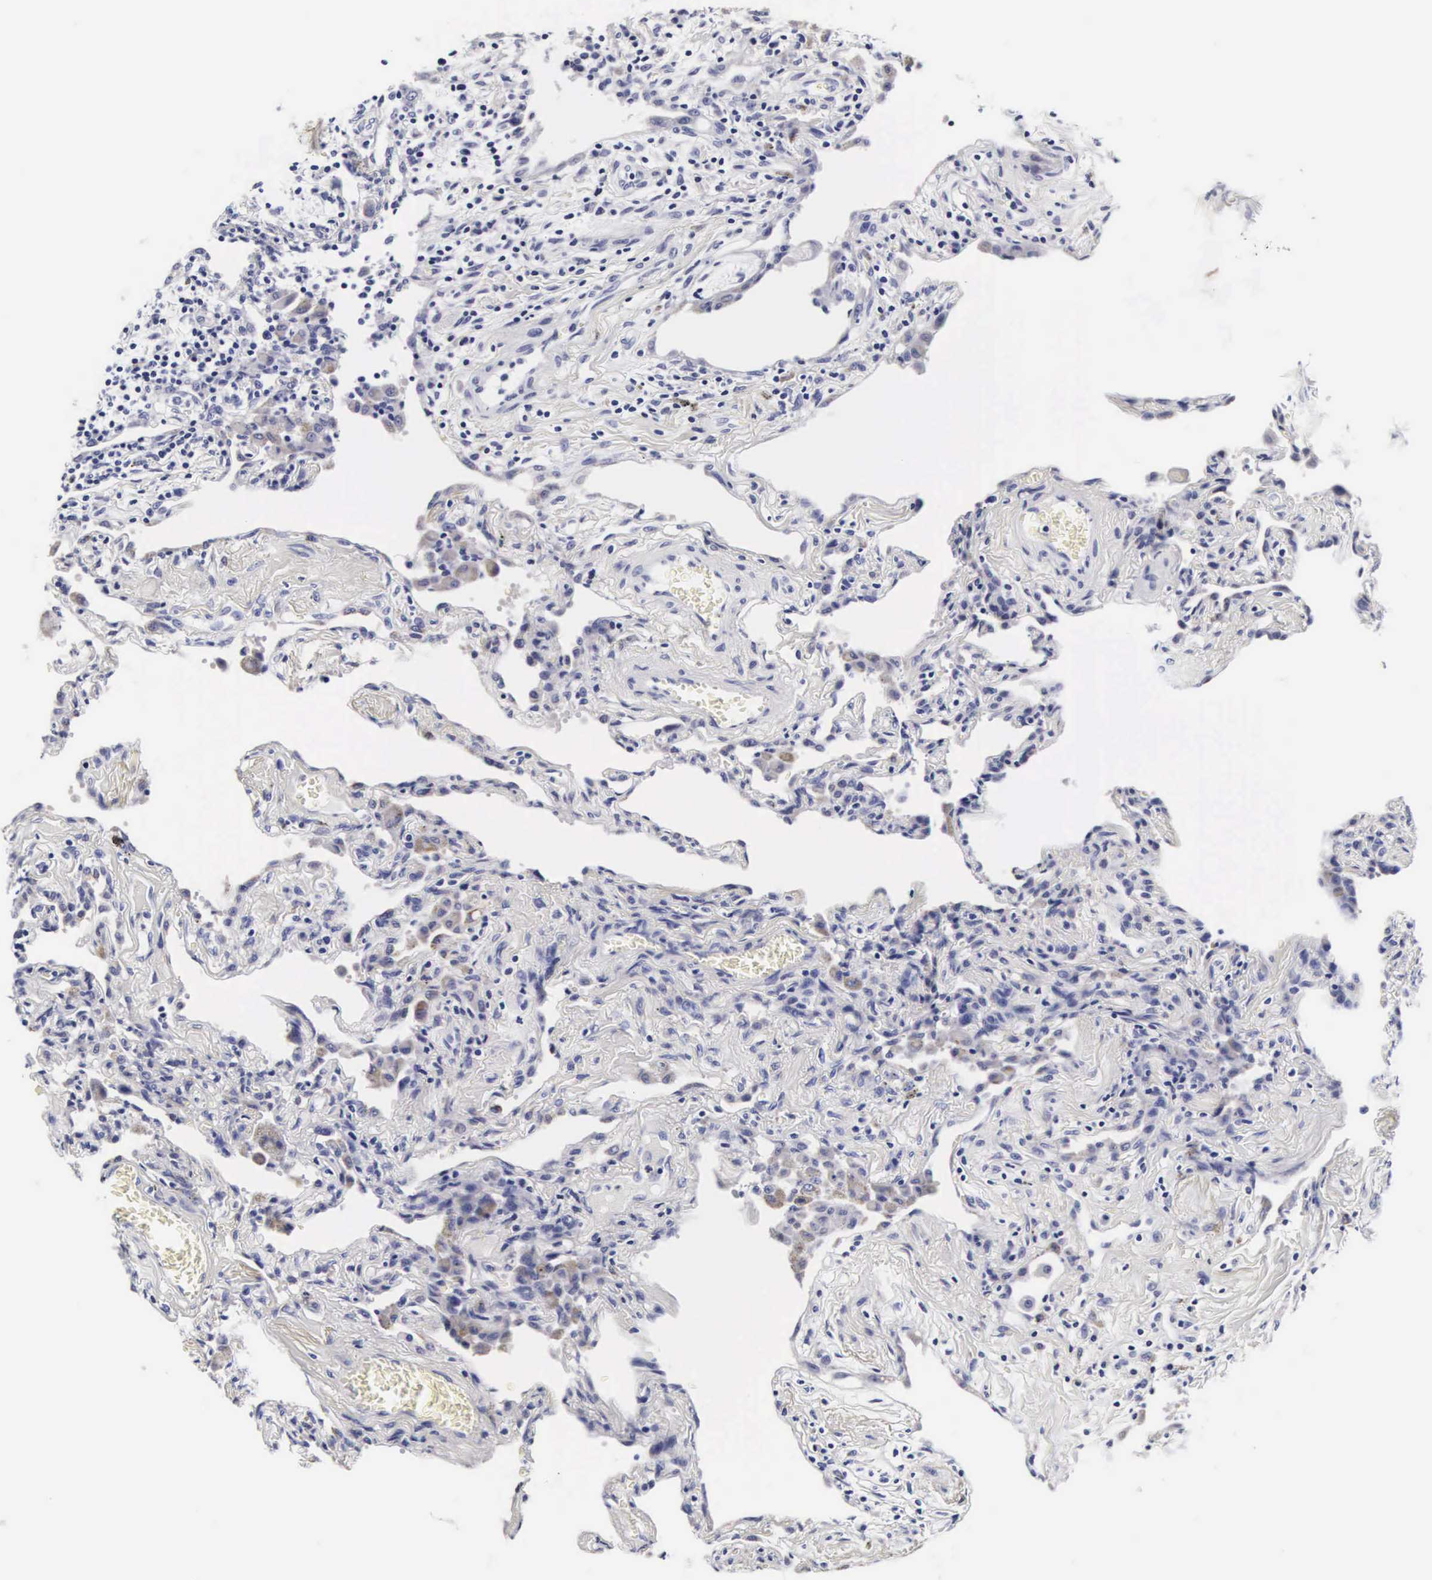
{"staining": {"intensity": "negative", "quantity": "none", "location": "none"}, "tissue": "lung", "cell_type": "Alveolar cells", "image_type": "normal", "snomed": [{"axis": "morphology", "description": "Normal tissue, NOS"}, {"axis": "topography", "description": "Lung"}], "caption": "This is a histopathology image of immunohistochemistry staining of normal lung, which shows no staining in alveolar cells.", "gene": "RNASE6", "patient": {"sex": "male", "age": 73}}